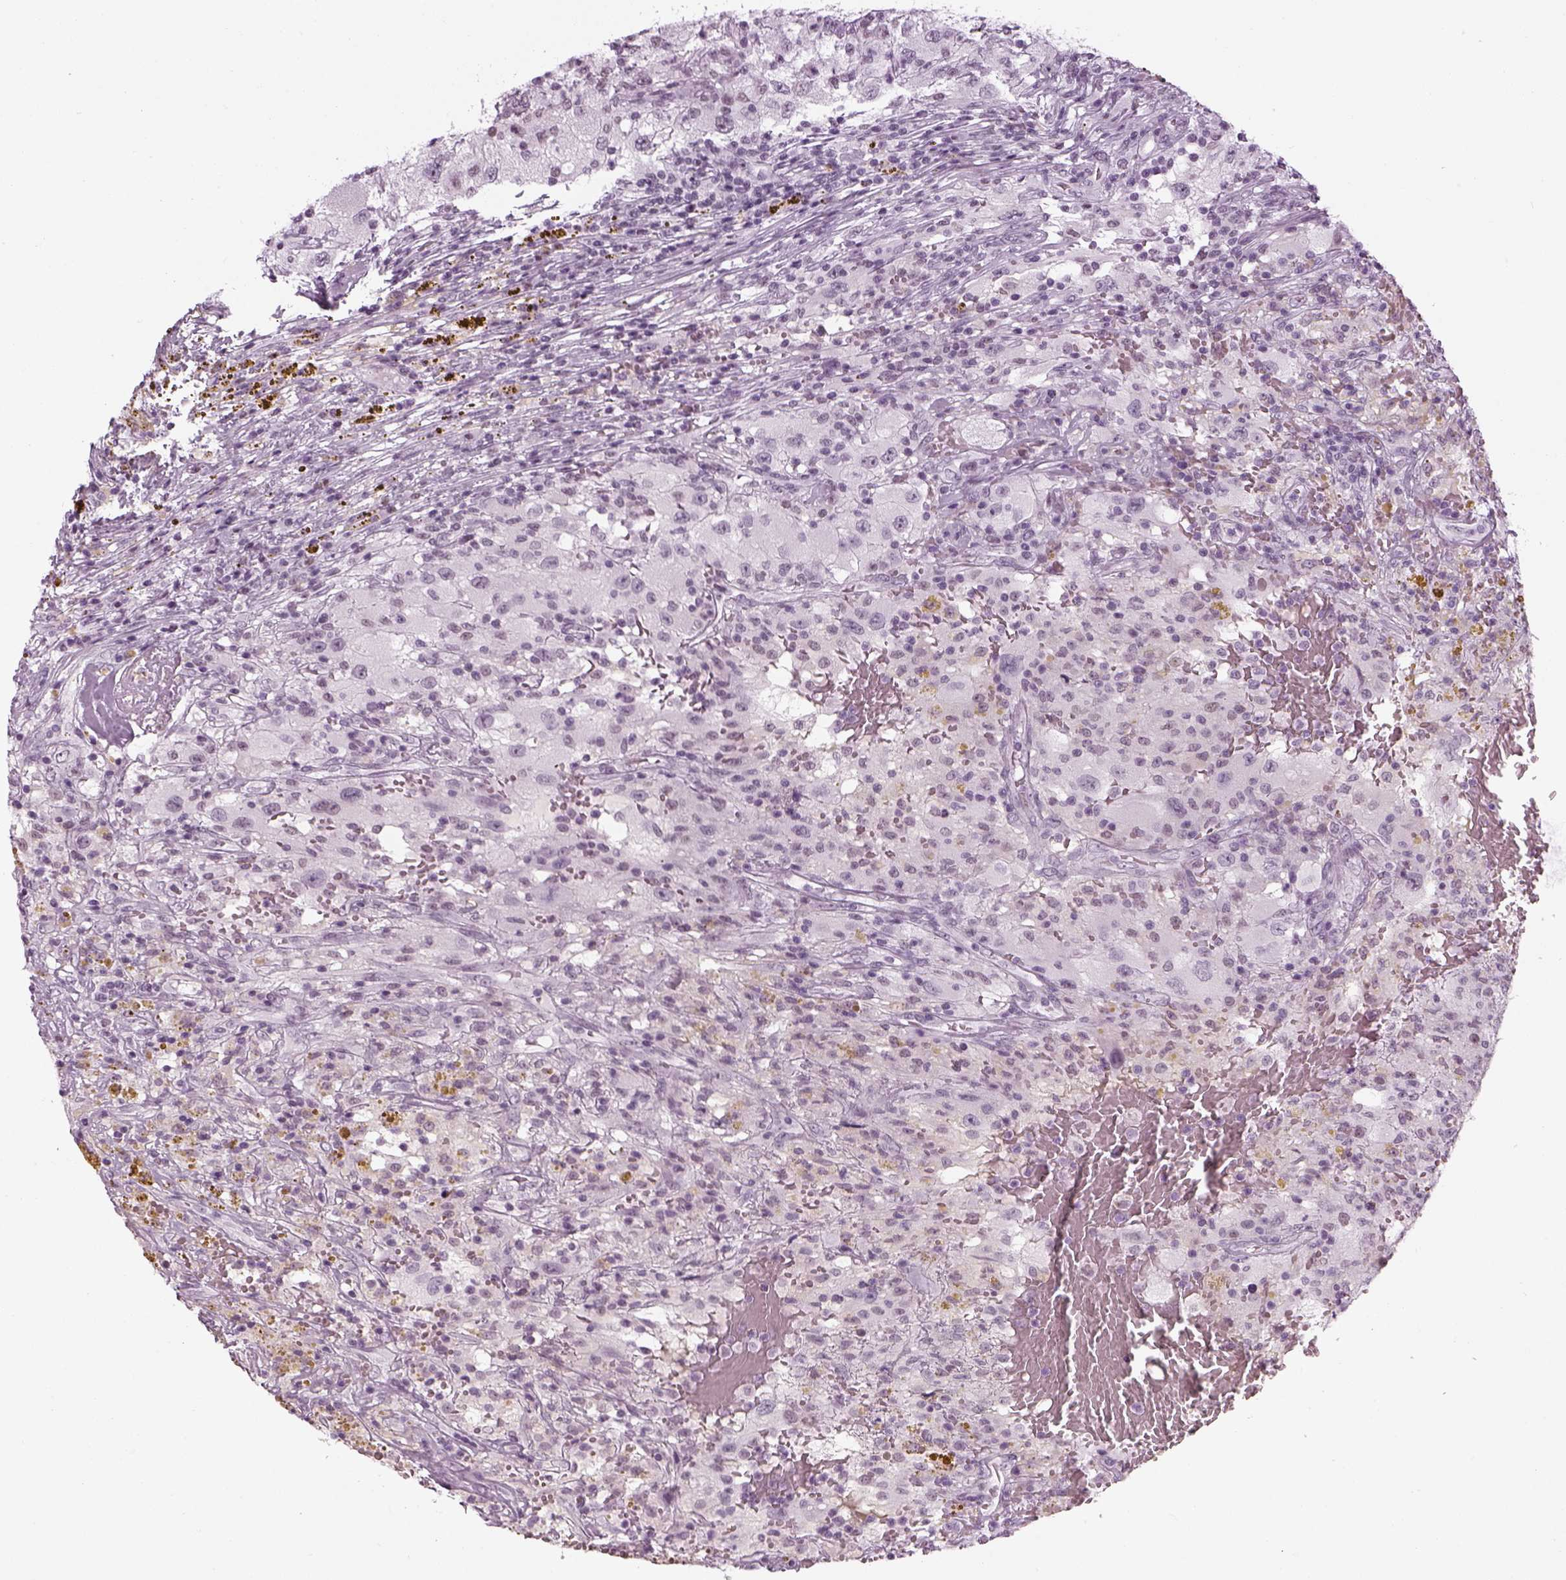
{"staining": {"intensity": "negative", "quantity": "none", "location": "none"}, "tissue": "renal cancer", "cell_type": "Tumor cells", "image_type": "cancer", "snomed": [{"axis": "morphology", "description": "Adenocarcinoma, NOS"}, {"axis": "topography", "description": "Kidney"}], "caption": "Renal cancer (adenocarcinoma) stained for a protein using immunohistochemistry displays no expression tumor cells.", "gene": "KCNG2", "patient": {"sex": "female", "age": 67}}